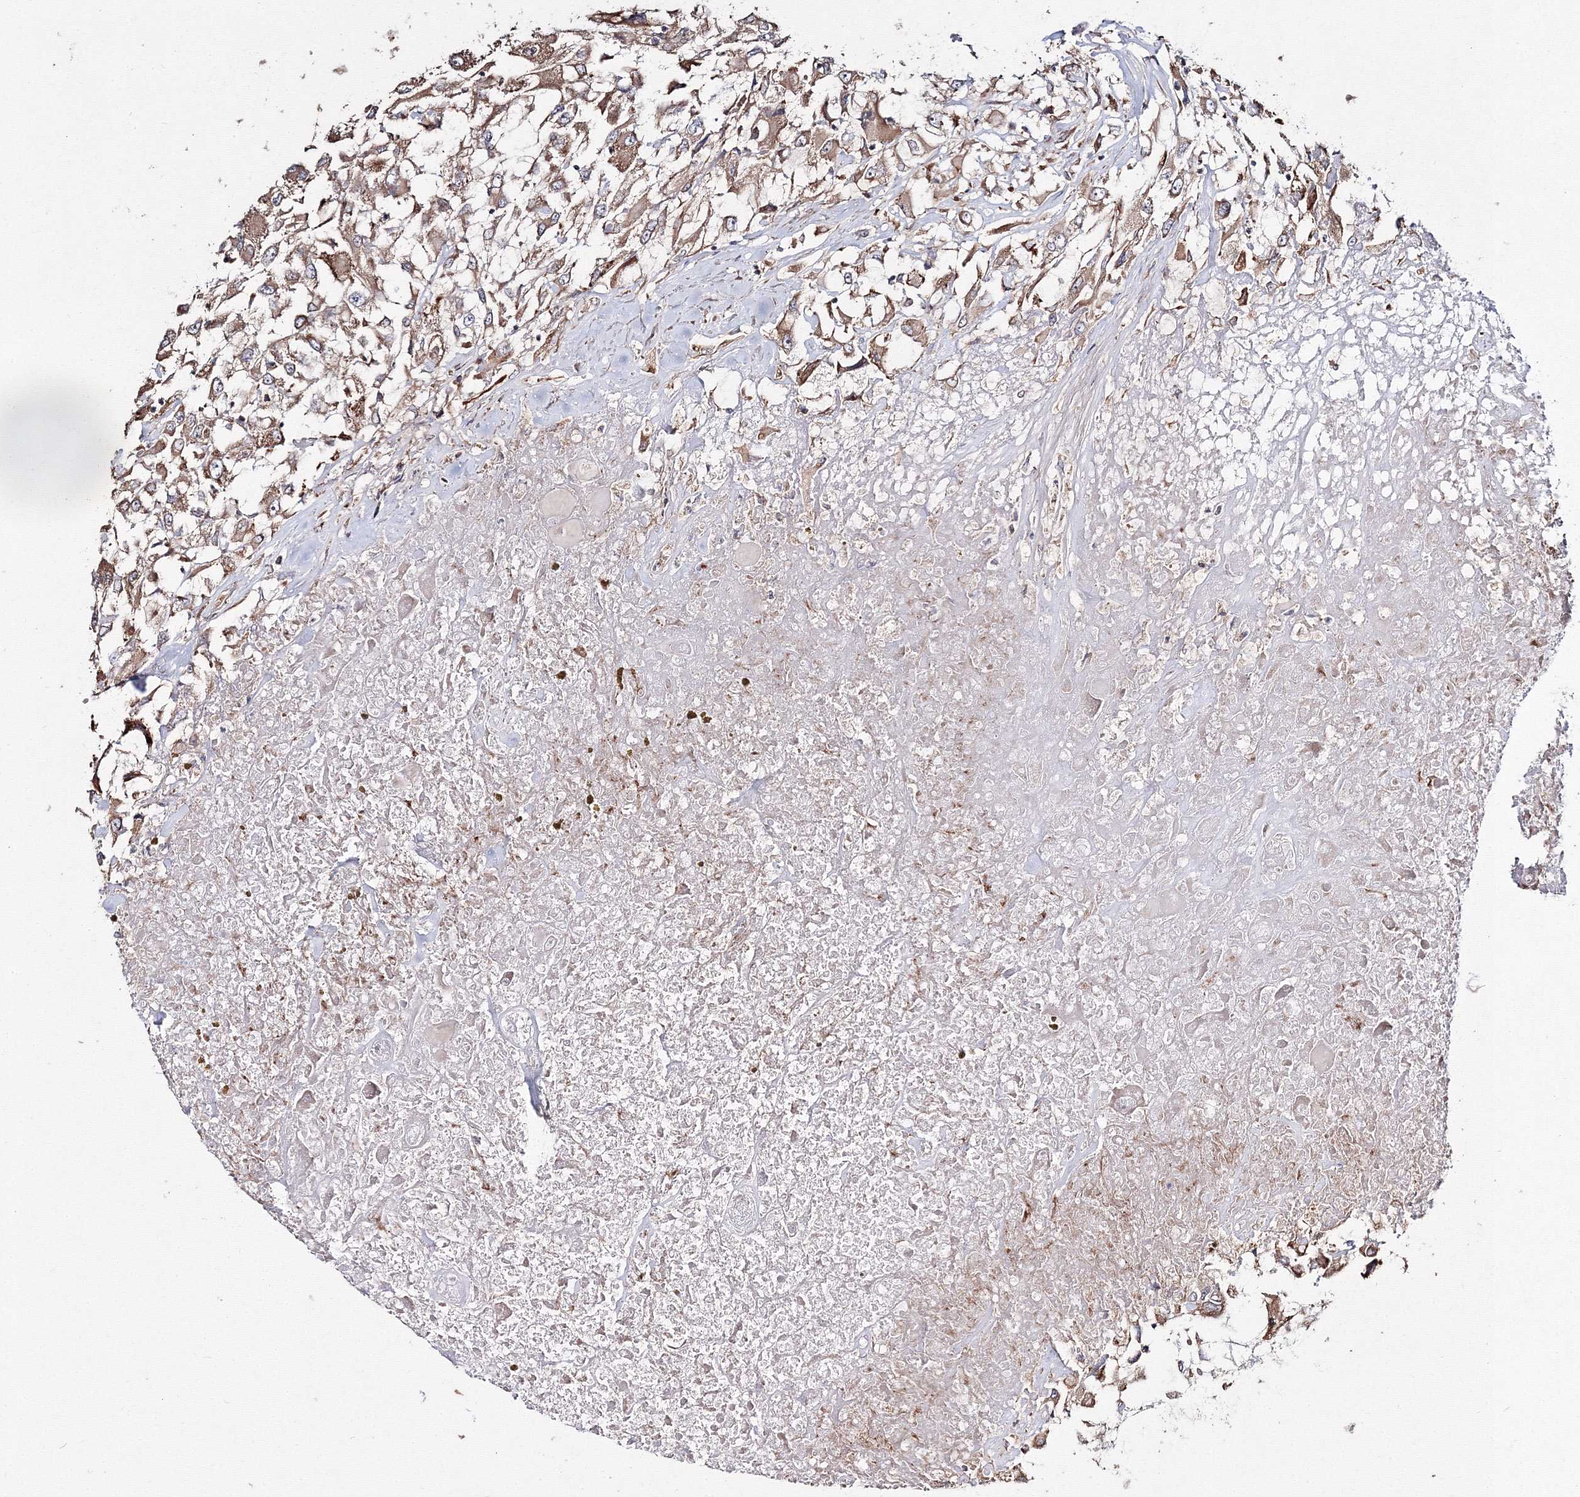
{"staining": {"intensity": "moderate", "quantity": ">75%", "location": "cytoplasmic/membranous"}, "tissue": "renal cancer", "cell_type": "Tumor cells", "image_type": "cancer", "snomed": [{"axis": "morphology", "description": "Adenocarcinoma, NOS"}, {"axis": "topography", "description": "Kidney"}], "caption": "Renal adenocarcinoma tissue exhibits moderate cytoplasmic/membranous expression in about >75% of tumor cells, visualized by immunohistochemistry. The staining is performed using DAB brown chromogen to label protein expression. The nuclei are counter-stained blue using hematoxylin.", "gene": "DDO", "patient": {"sex": "female", "age": 52}}